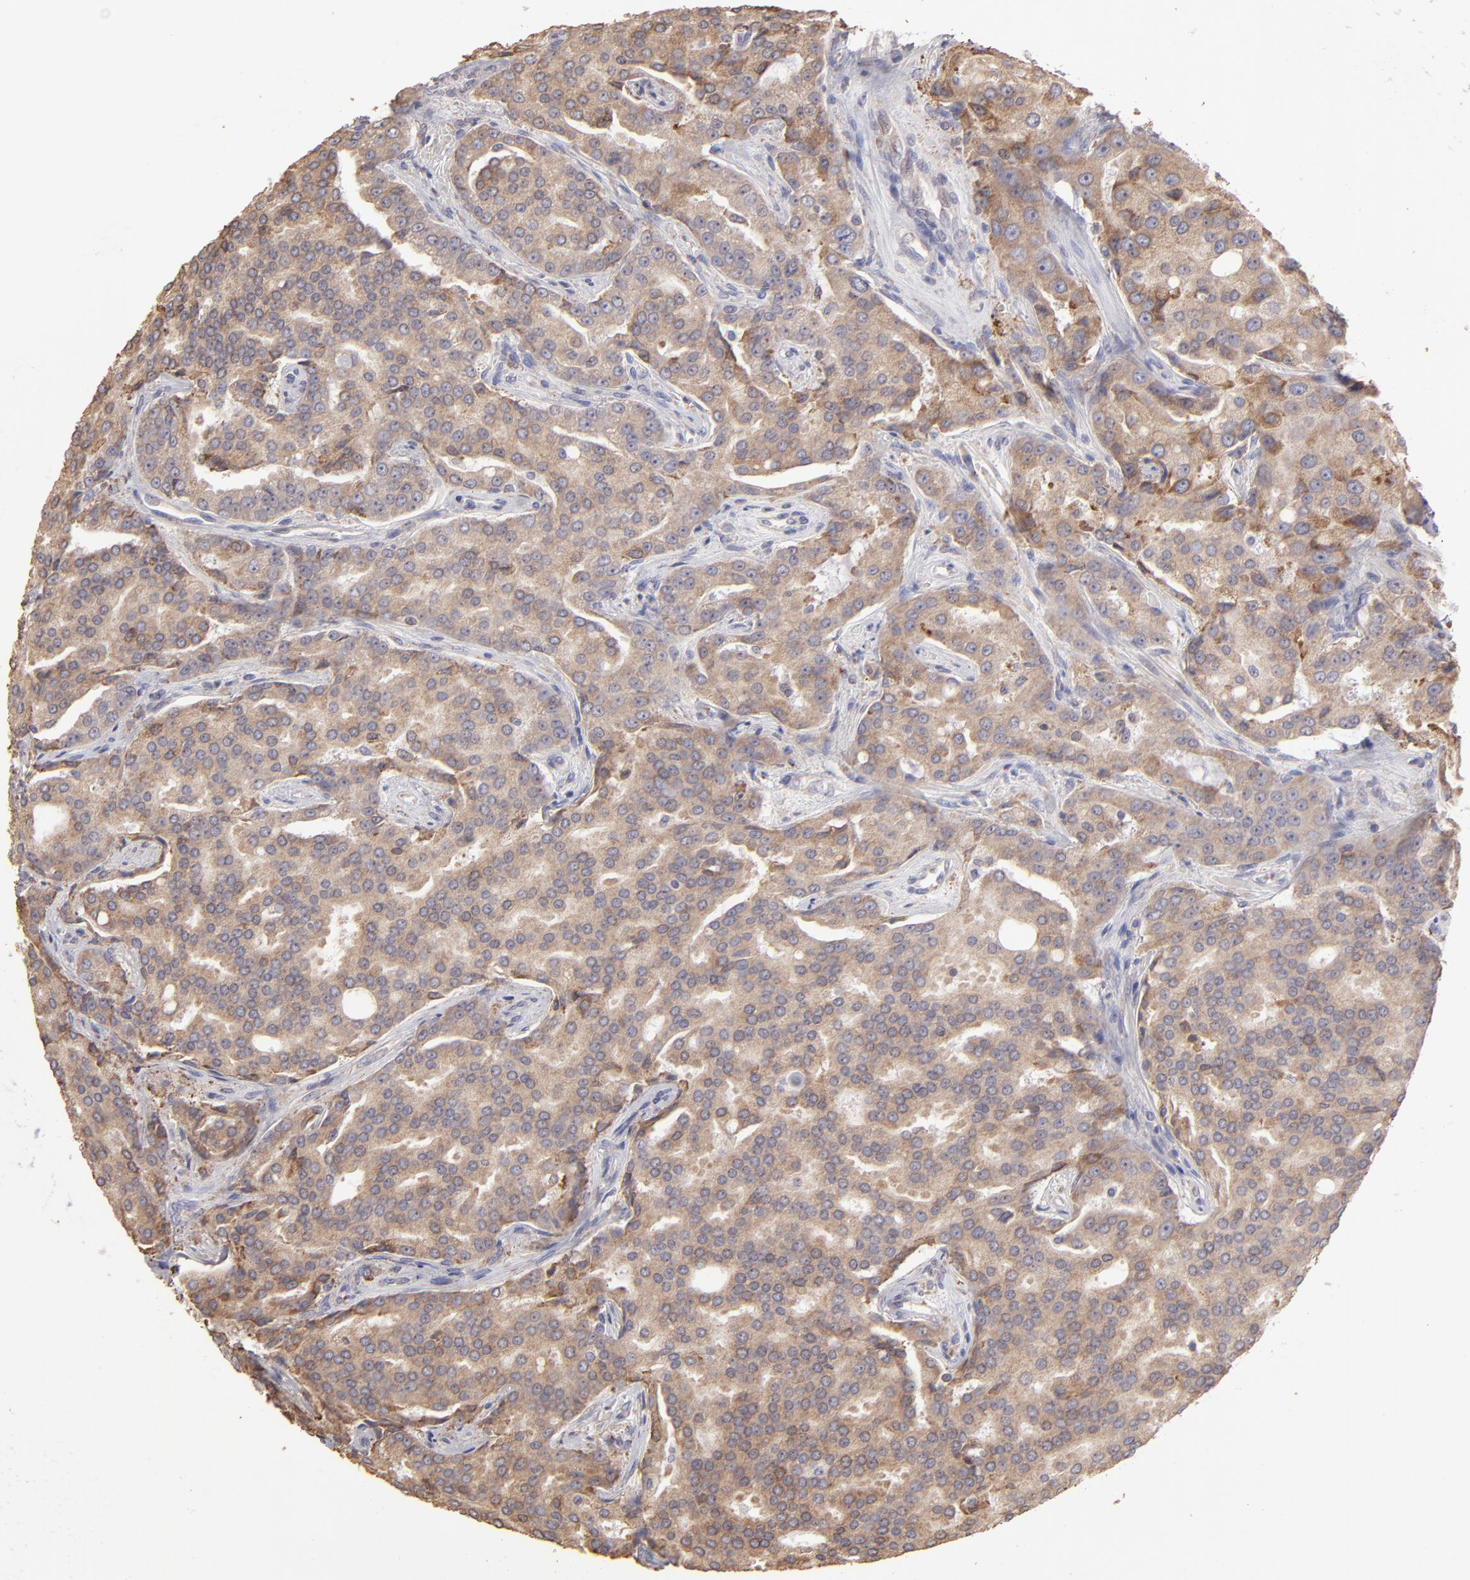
{"staining": {"intensity": "moderate", "quantity": ">75%", "location": "cytoplasmic/membranous"}, "tissue": "prostate cancer", "cell_type": "Tumor cells", "image_type": "cancer", "snomed": [{"axis": "morphology", "description": "Adenocarcinoma, High grade"}, {"axis": "topography", "description": "Prostate"}], "caption": "IHC photomicrograph of prostate cancer (high-grade adenocarcinoma) stained for a protein (brown), which demonstrates medium levels of moderate cytoplasmic/membranous expression in approximately >75% of tumor cells.", "gene": "CALR", "patient": {"sex": "male", "age": 72}}